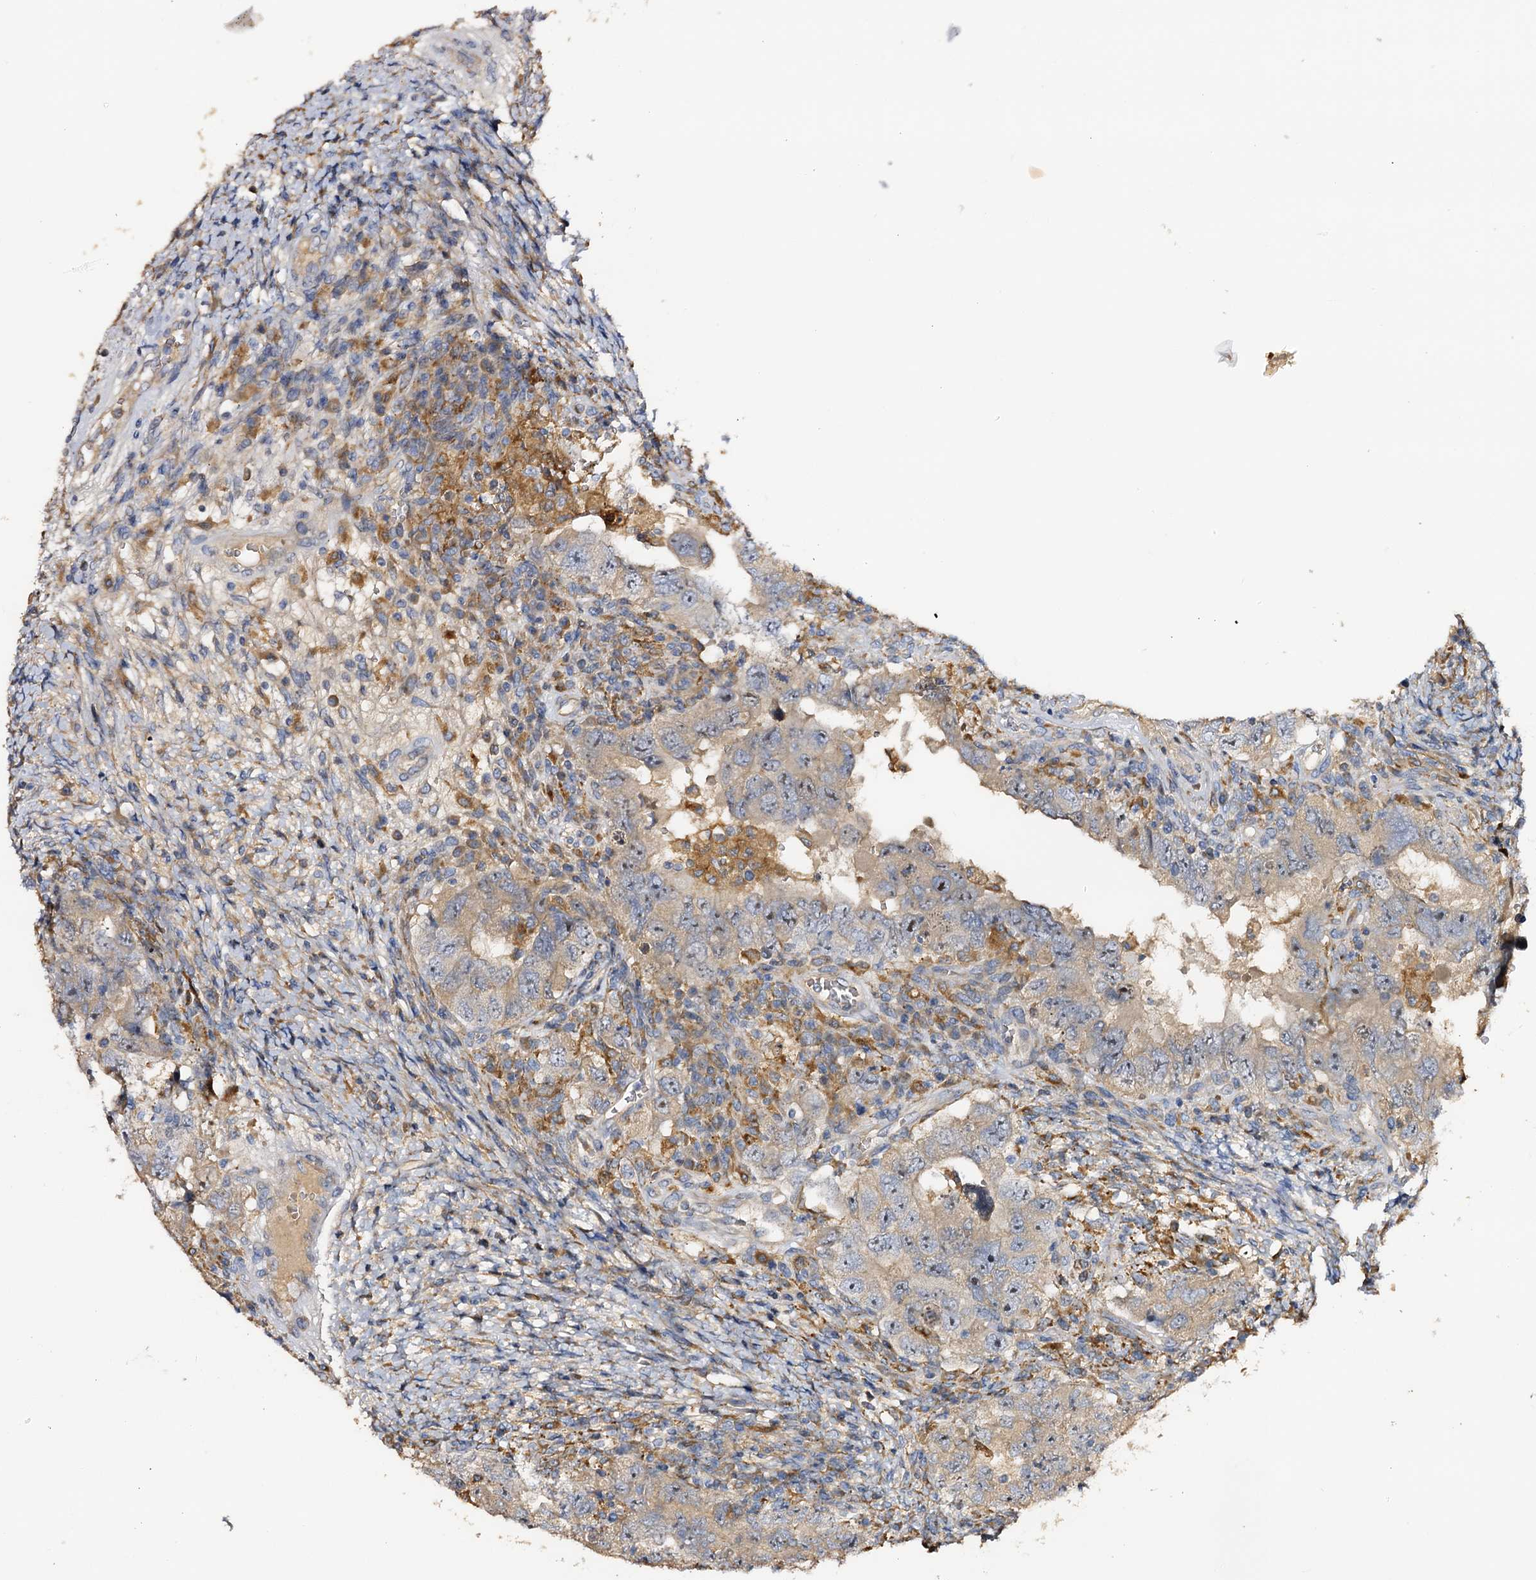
{"staining": {"intensity": "negative", "quantity": "none", "location": "none"}, "tissue": "testis cancer", "cell_type": "Tumor cells", "image_type": "cancer", "snomed": [{"axis": "morphology", "description": "Carcinoma, Embryonal, NOS"}, {"axis": "topography", "description": "Testis"}], "caption": "Testis cancer stained for a protein using IHC displays no positivity tumor cells.", "gene": "DMXL2", "patient": {"sex": "male", "age": 26}}